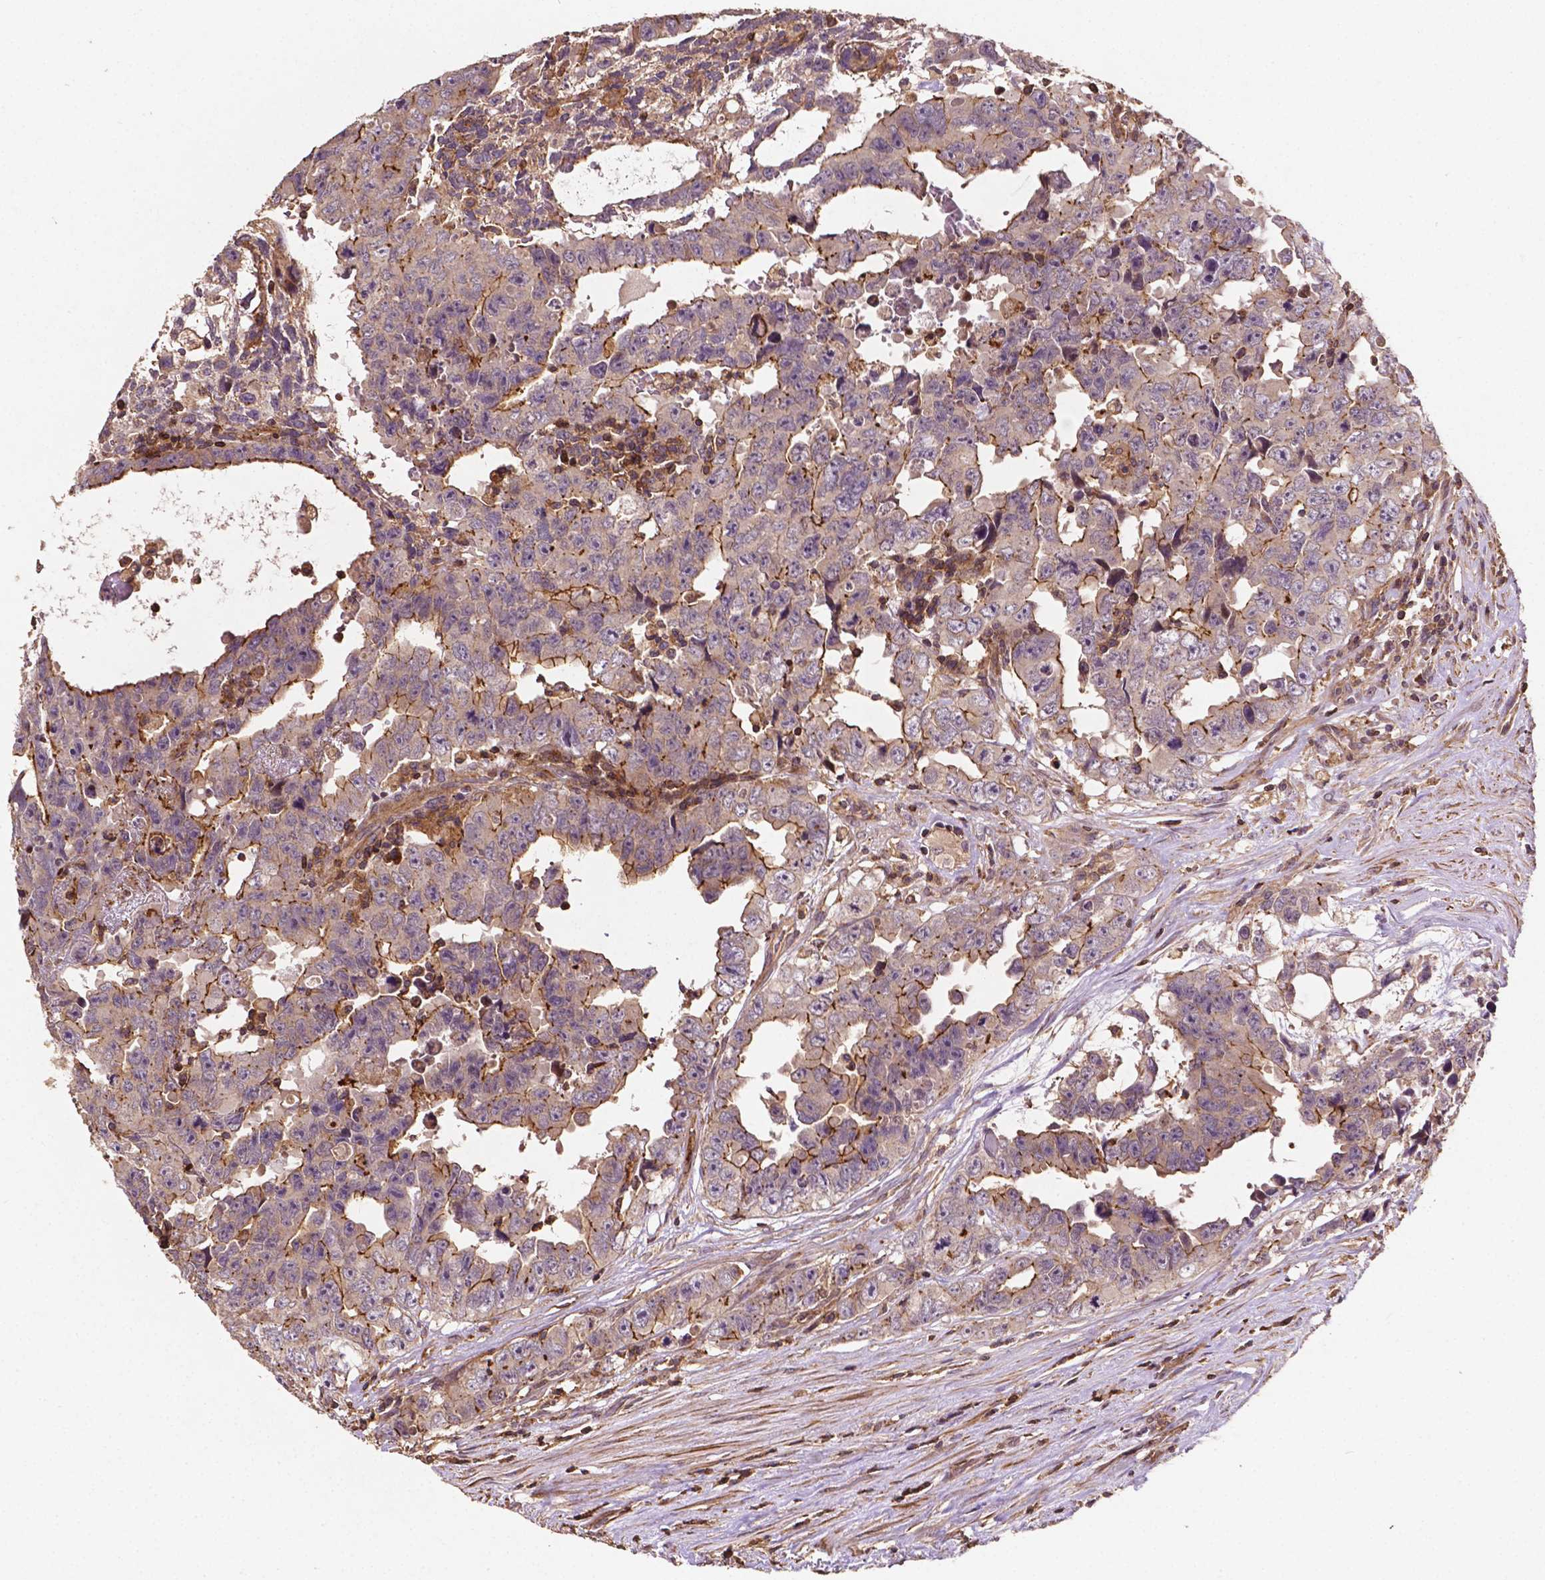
{"staining": {"intensity": "moderate", "quantity": "<25%", "location": "cytoplasmic/membranous"}, "tissue": "testis cancer", "cell_type": "Tumor cells", "image_type": "cancer", "snomed": [{"axis": "morphology", "description": "Carcinoma, Embryonal, NOS"}, {"axis": "topography", "description": "Testis"}], "caption": "A low amount of moderate cytoplasmic/membranous staining is seen in approximately <25% of tumor cells in testis cancer tissue. The staining is performed using DAB (3,3'-diaminobenzidine) brown chromogen to label protein expression. The nuclei are counter-stained blue using hematoxylin.", "gene": "ZMYND19", "patient": {"sex": "male", "age": 24}}